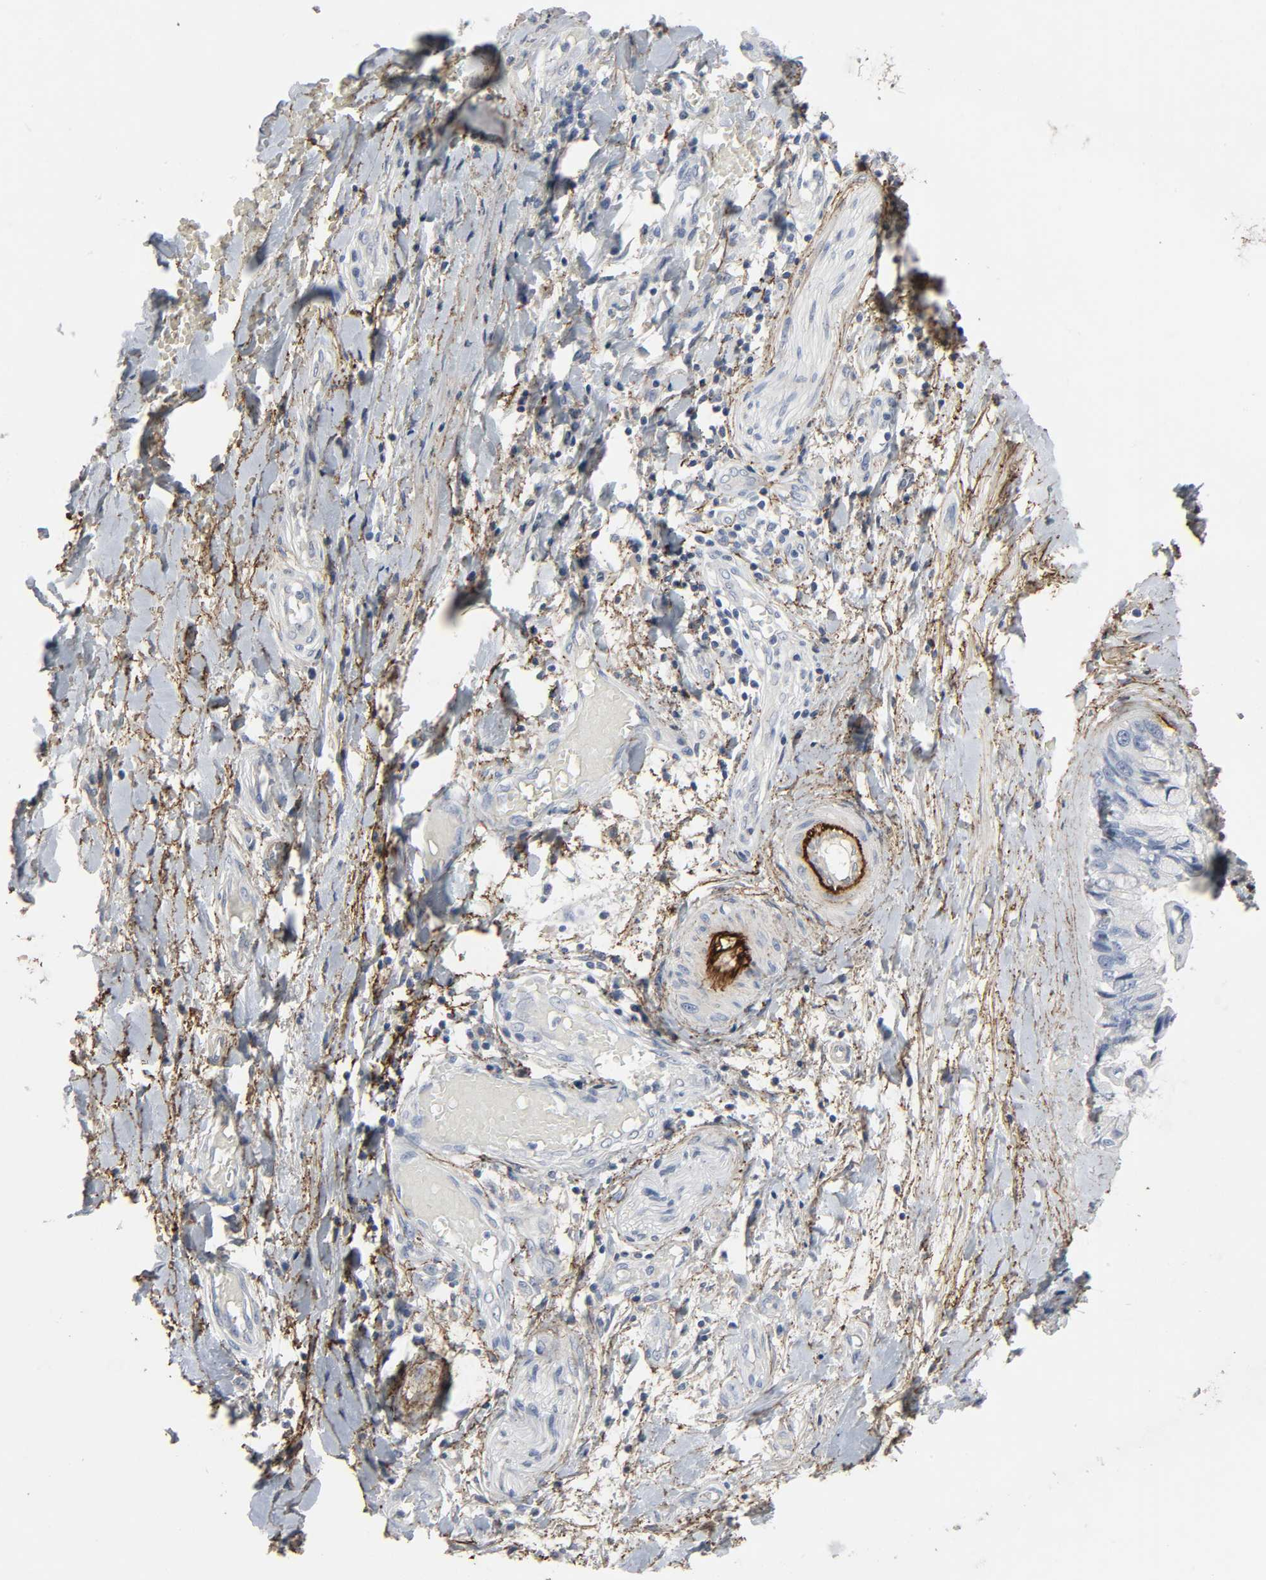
{"staining": {"intensity": "negative", "quantity": "none", "location": "none"}, "tissue": "ovarian cancer", "cell_type": "Tumor cells", "image_type": "cancer", "snomed": [{"axis": "morphology", "description": "Cystadenocarcinoma, mucinous, NOS"}, {"axis": "topography", "description": "Ovary"}], "caption": "DAB (3,3'-diaminobenzidine) immunohistochemical staining of ovarian cancer (mucinous cystadenocarcinoma) demonstrates no significant staining in tumor cells.", "gene": "FBLN5", "patient": {"sex": "female", "age": 39}}